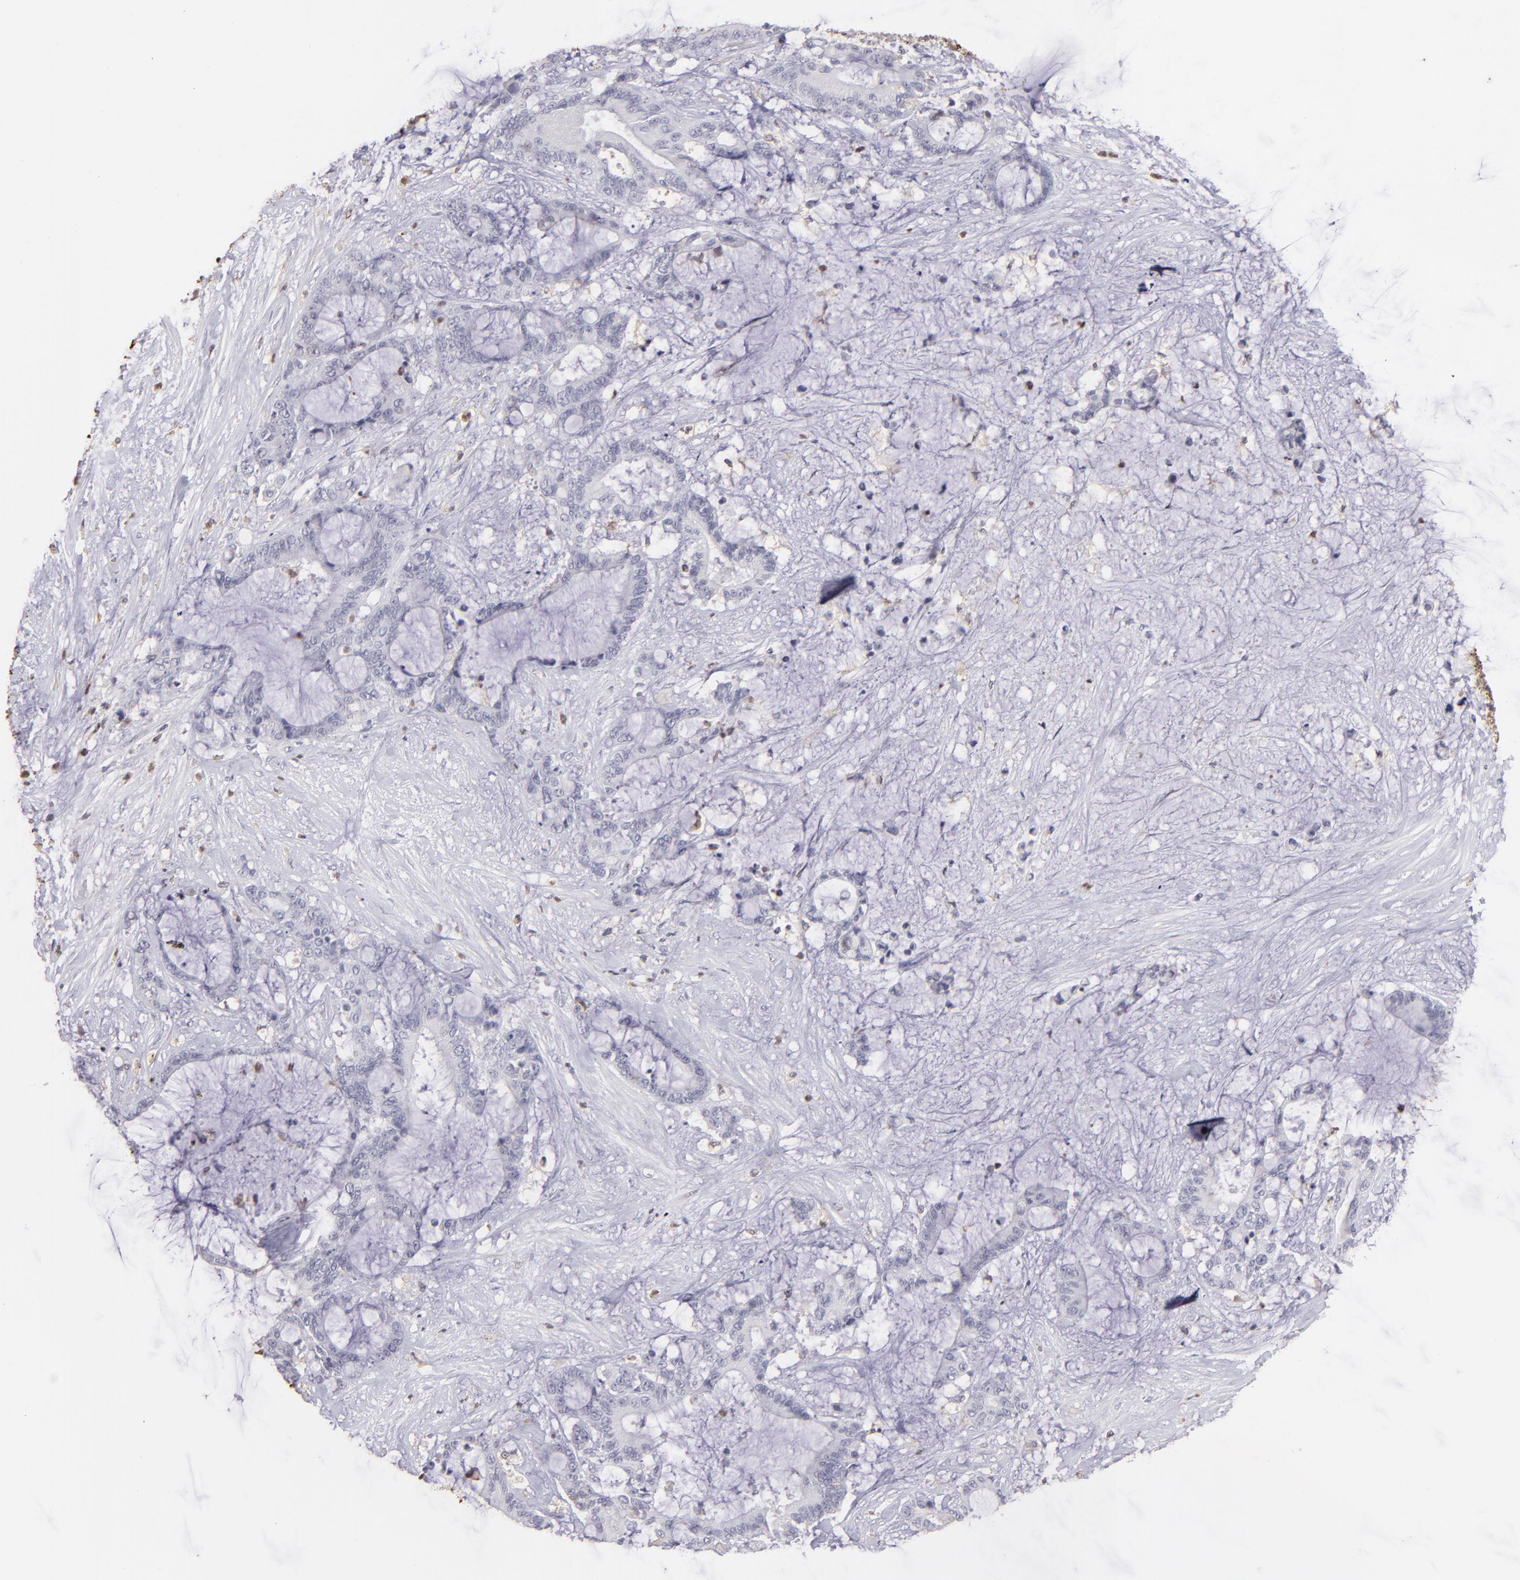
{"staining": {"intensity": "negative", "quantity": "none", "location": "none"}, "tissue": "liver cancer", "cell_type": "Tumor cells", "image_type": "cancer", "snomed": [{"axis": "morphology", "description": "Cholangiocarcinoma"}, {"axis": "topography", "description": "Liver"}], "caption": "This is a image of immunohistochemistry staining of liver cancer, which shows no expression in tumor cells.", "gene": "S100A2", "patient": {"sex": "female", "age": 73}}